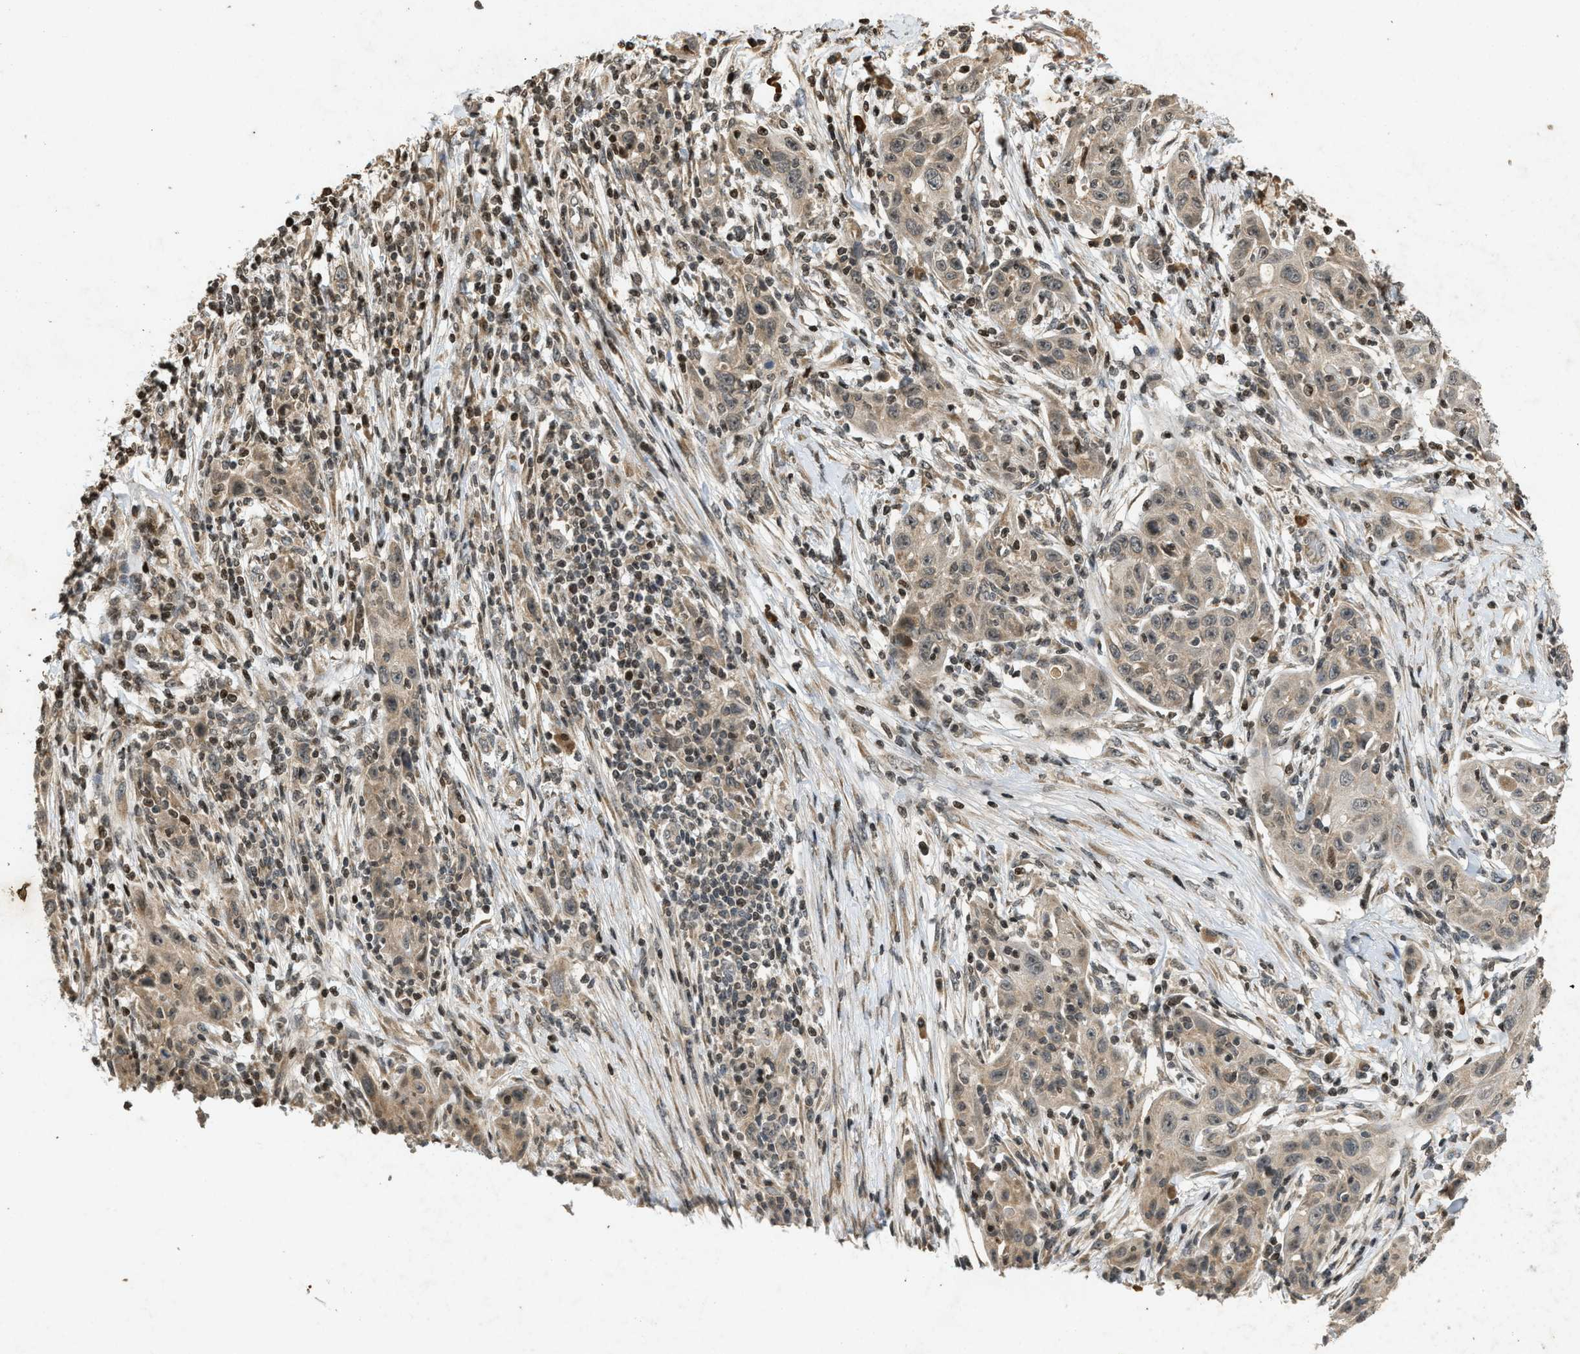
{"staining": {"intensity": "weak", "quantity": ">75%", "location": "cytoplasmic/membranous,nuclear"}, "tissue": "skin cancer", "cell_type": "Tumor cells", "image_type": "cancer", "snomed": [{"axis": "morphology", "description": "Squamous cell carcinoma, NOS"}, {"axis": "topography", "description": "Skin"}], "caption": "Human skin squamous cell carcinoma stained with a protein marker exhibits weak staining in tumor cells.", "gene": "SIAH1", "patient": {"sex": "female", "age": 88}}